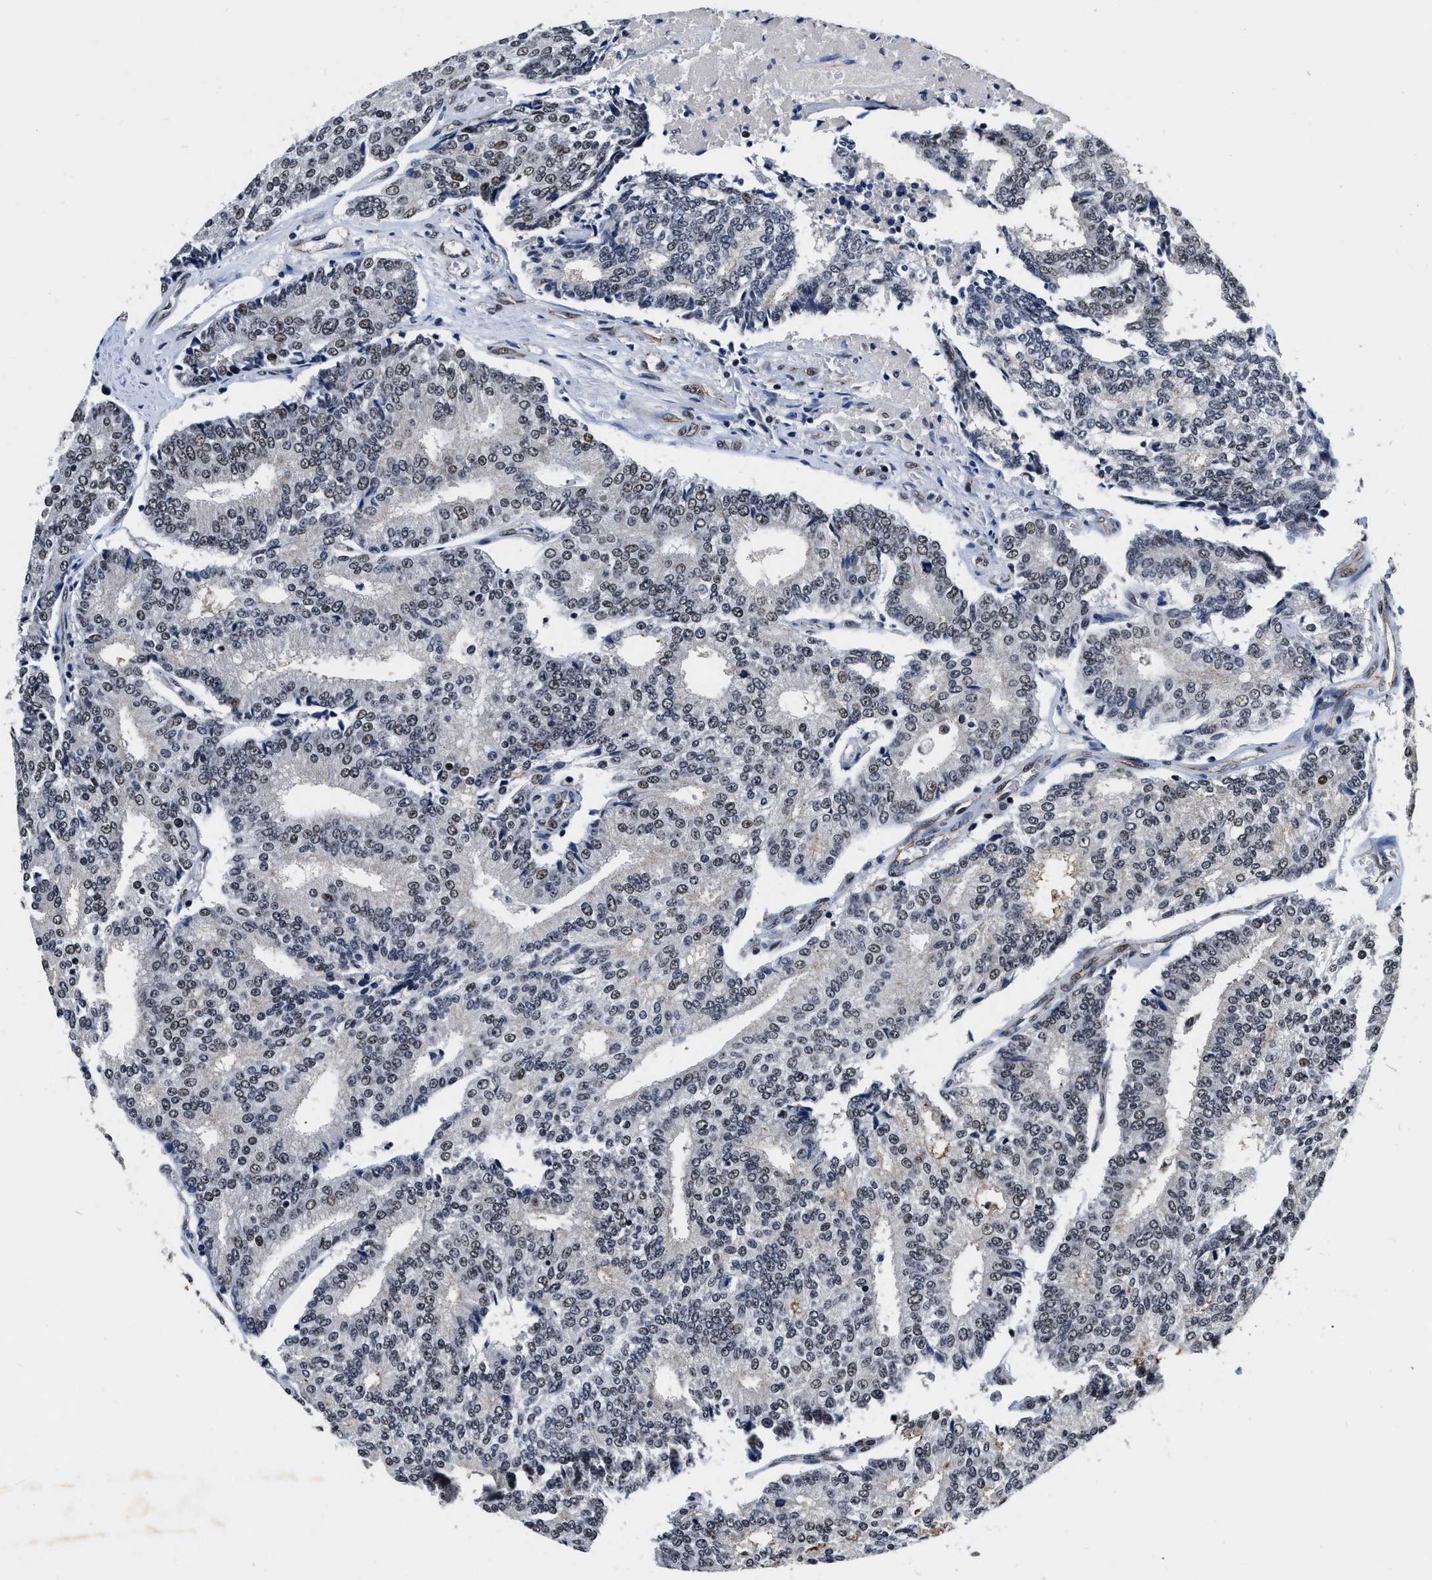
{"staining": {"intensity": "weak", "quantity": "25%-75%", "location": "nuclear"}, "tissue": "prostate cancer", "cell_type": "Tumor cells", "image_type": "cancer", "snomed": [{"axis": "morphology", "description": "Adenocarcinoma, High grade"}, {"axis": "topography", "description": "Prostate"}], "caption": "Tumor cells demonstrate low levels of weak nuclear positivity in about 25%-75% of cells in prostate cancer (adenocarcinoma (high-grade)).", "gene": "CCNE1", "patient": {"sex": "male", "age": 55}}